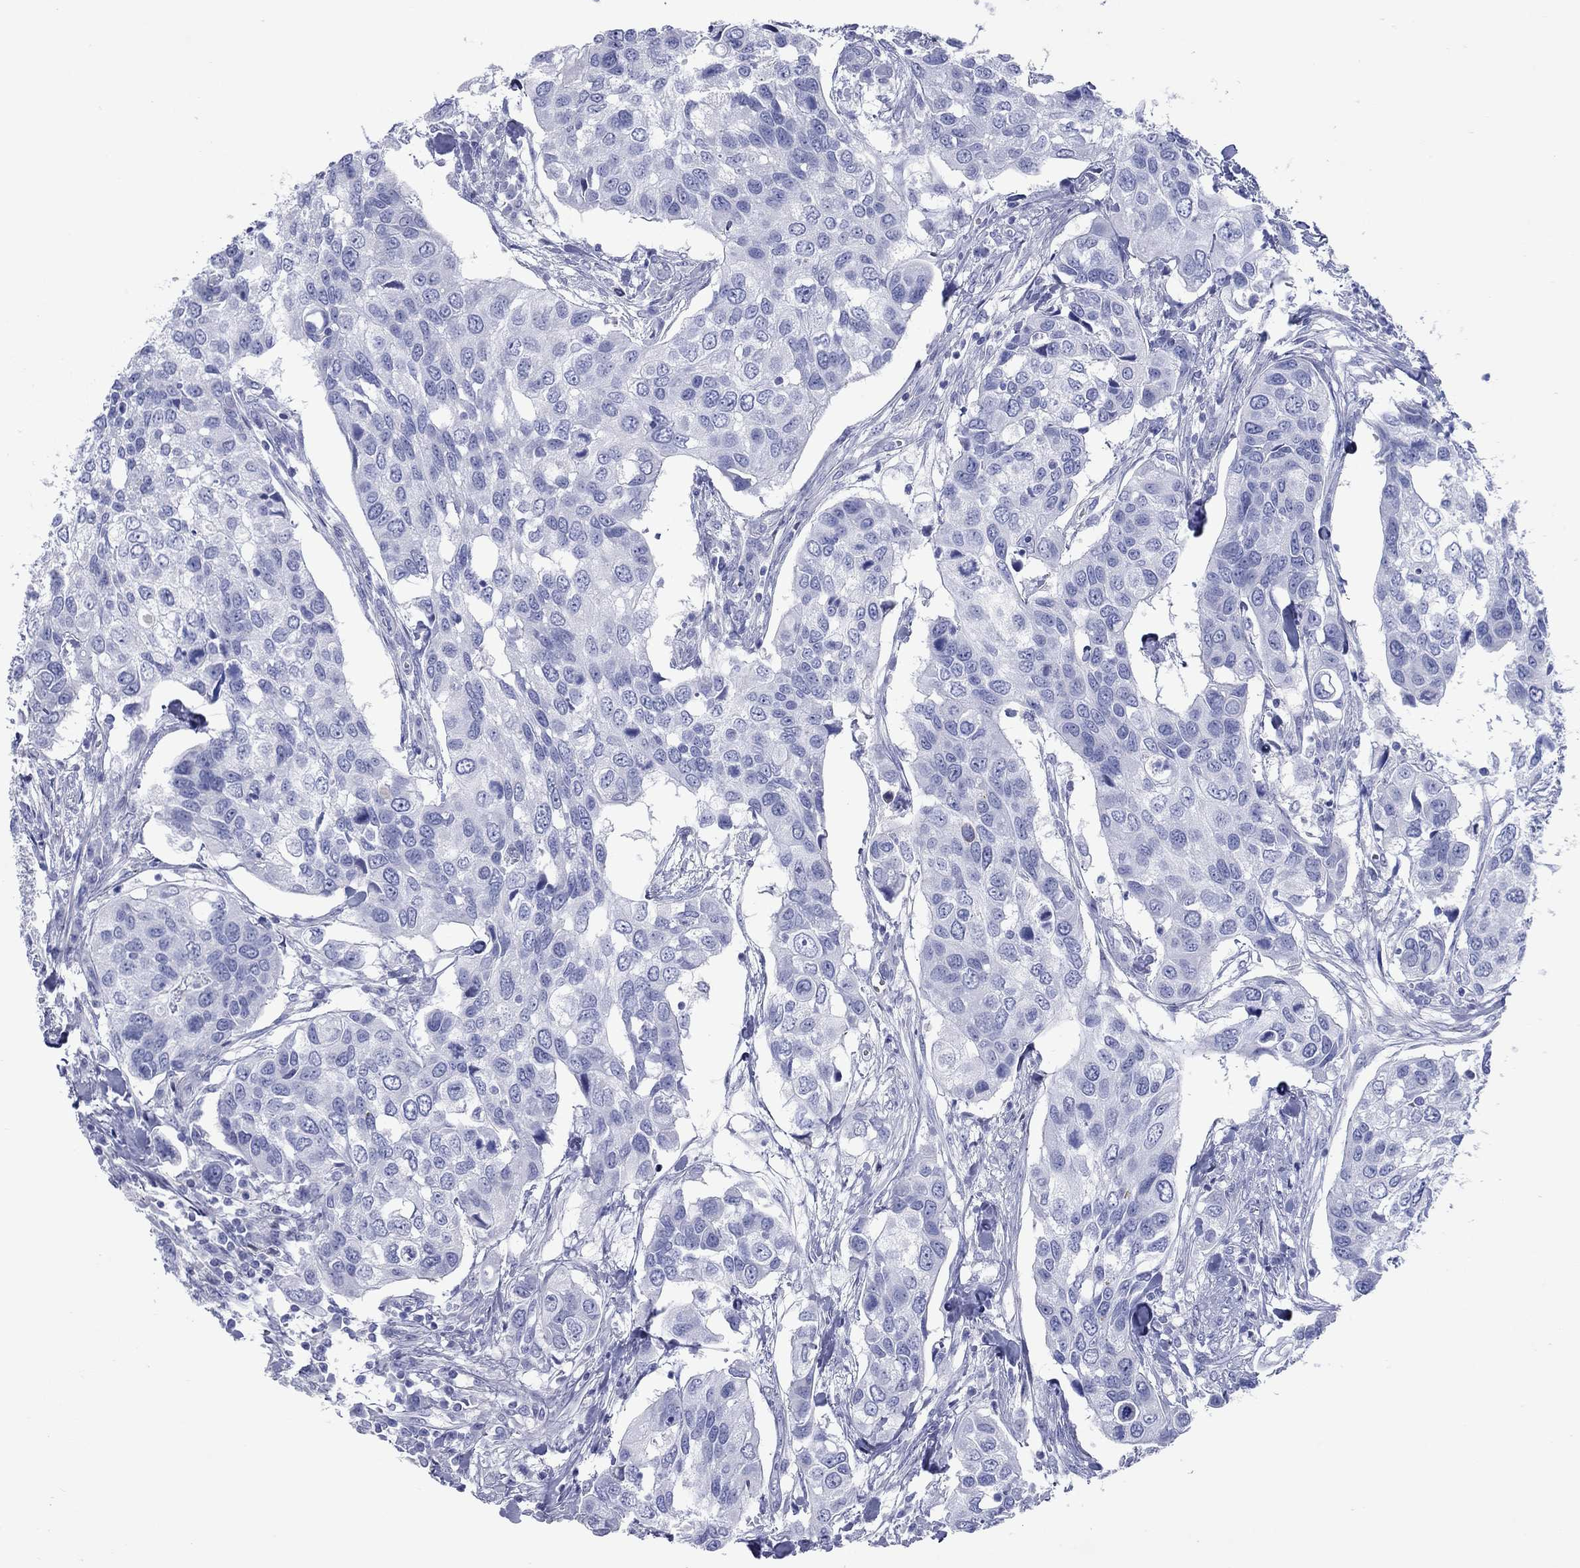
{"staining": {"intensity": "negative", "quantity": "none", "location": "none"}, "tissue": "urothelial cancer", "cell_type": "Tumor cells", "image_type": "cancer", "snomed": [{"axis": "morphology", "description": "Urothelial carcinoma, High grade"}, {"axis": "topography", "description": "Urinary bladder"}], "caption": "The immunohistochemistry (IHC) image has no significant expression in tumor cells of urothelial cancer tissue.", "gene": "CCNA1", "patient": {"sex": "male", "age": 60}}